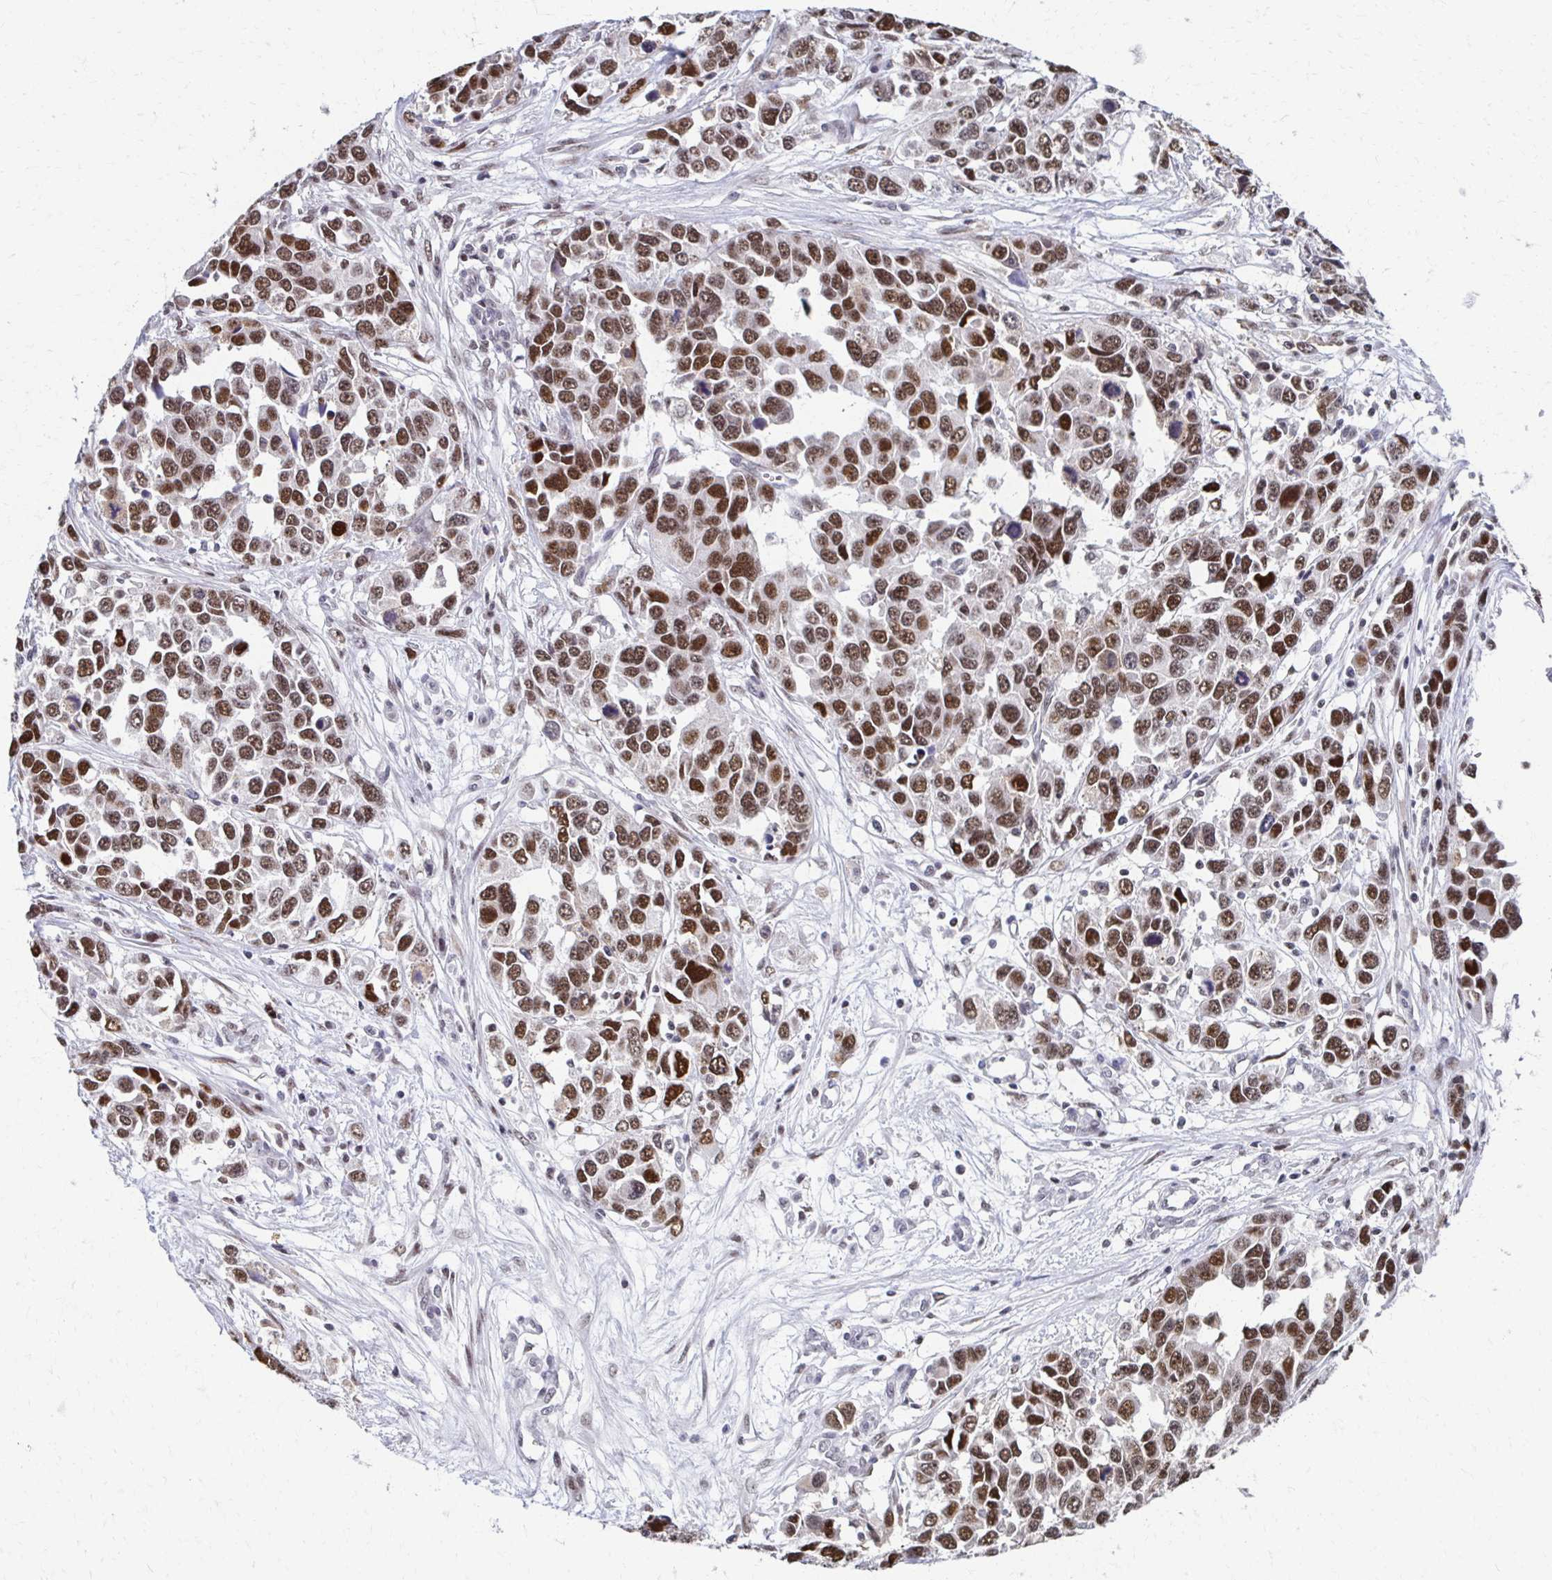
{"staining": {"intensity": "moderate", "quantity": ">75%", "location": "nuclear"}, "tissue": "ovarian cancer", "cell_type": "Tumor cells", "image_type": "cancer", "snomed": [{"axis": "morphology", "description": "Cystadenocarcinoma, serous, NOS"}, {"axis": "topography", "description": "Ovary"}], "caption": "There is medium levels of moderate nuclear expression in tumor cells of serous cystadenocarcinoma (ovarian), as demonstrated by immunohistochemical staining (brown color).", "gene": "IRF7", "patient": {"sex": "female", "age": 76}}